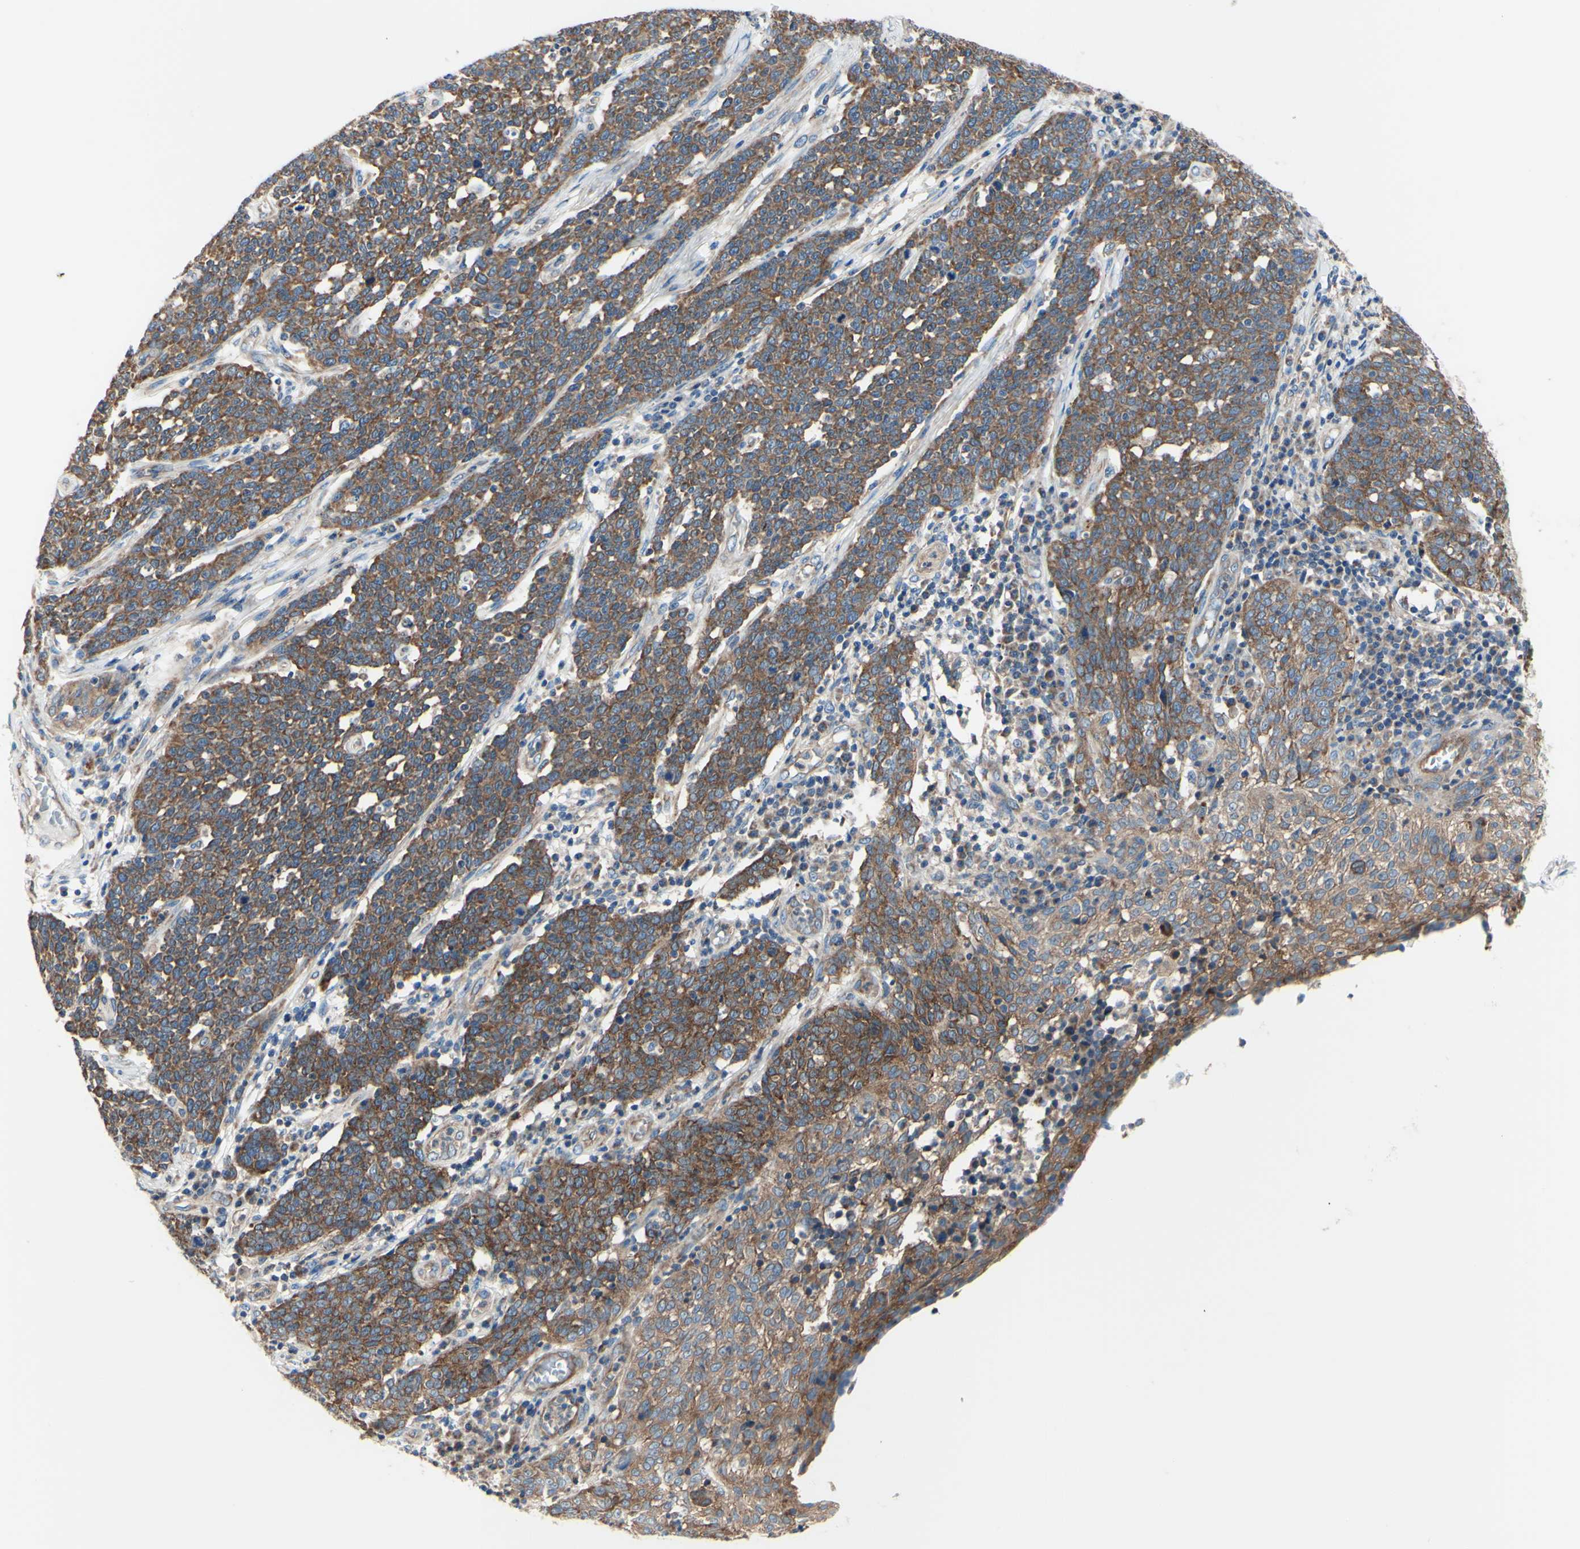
{"staining": {"intensity": "strong", "quantity": ">75%", "location": "cytoplasmic/membranous"}, "tissue": "cervical cancer", "cell_type": "Tumor cells", "image_type": "cancer", "snomed": [{"axis": "morphology", "description": "Squamous cell carcinoma, NOS"}, {"axis": "topography", "description": "Cervix"}], "caption": "An IHC photomicrograph of neoplastic tissue is shown. Protein staining in brown labels strong cytoplasmic/membranous positivity in squamous cell carcinoma (cervical) within tumor cells. (DAB (3,3'-diaminobenzidine) IHC, brown staining for protein, blue staining for nuclei).", "gene": "FMR1", "patient": {"sex": "female", "age": 34}}